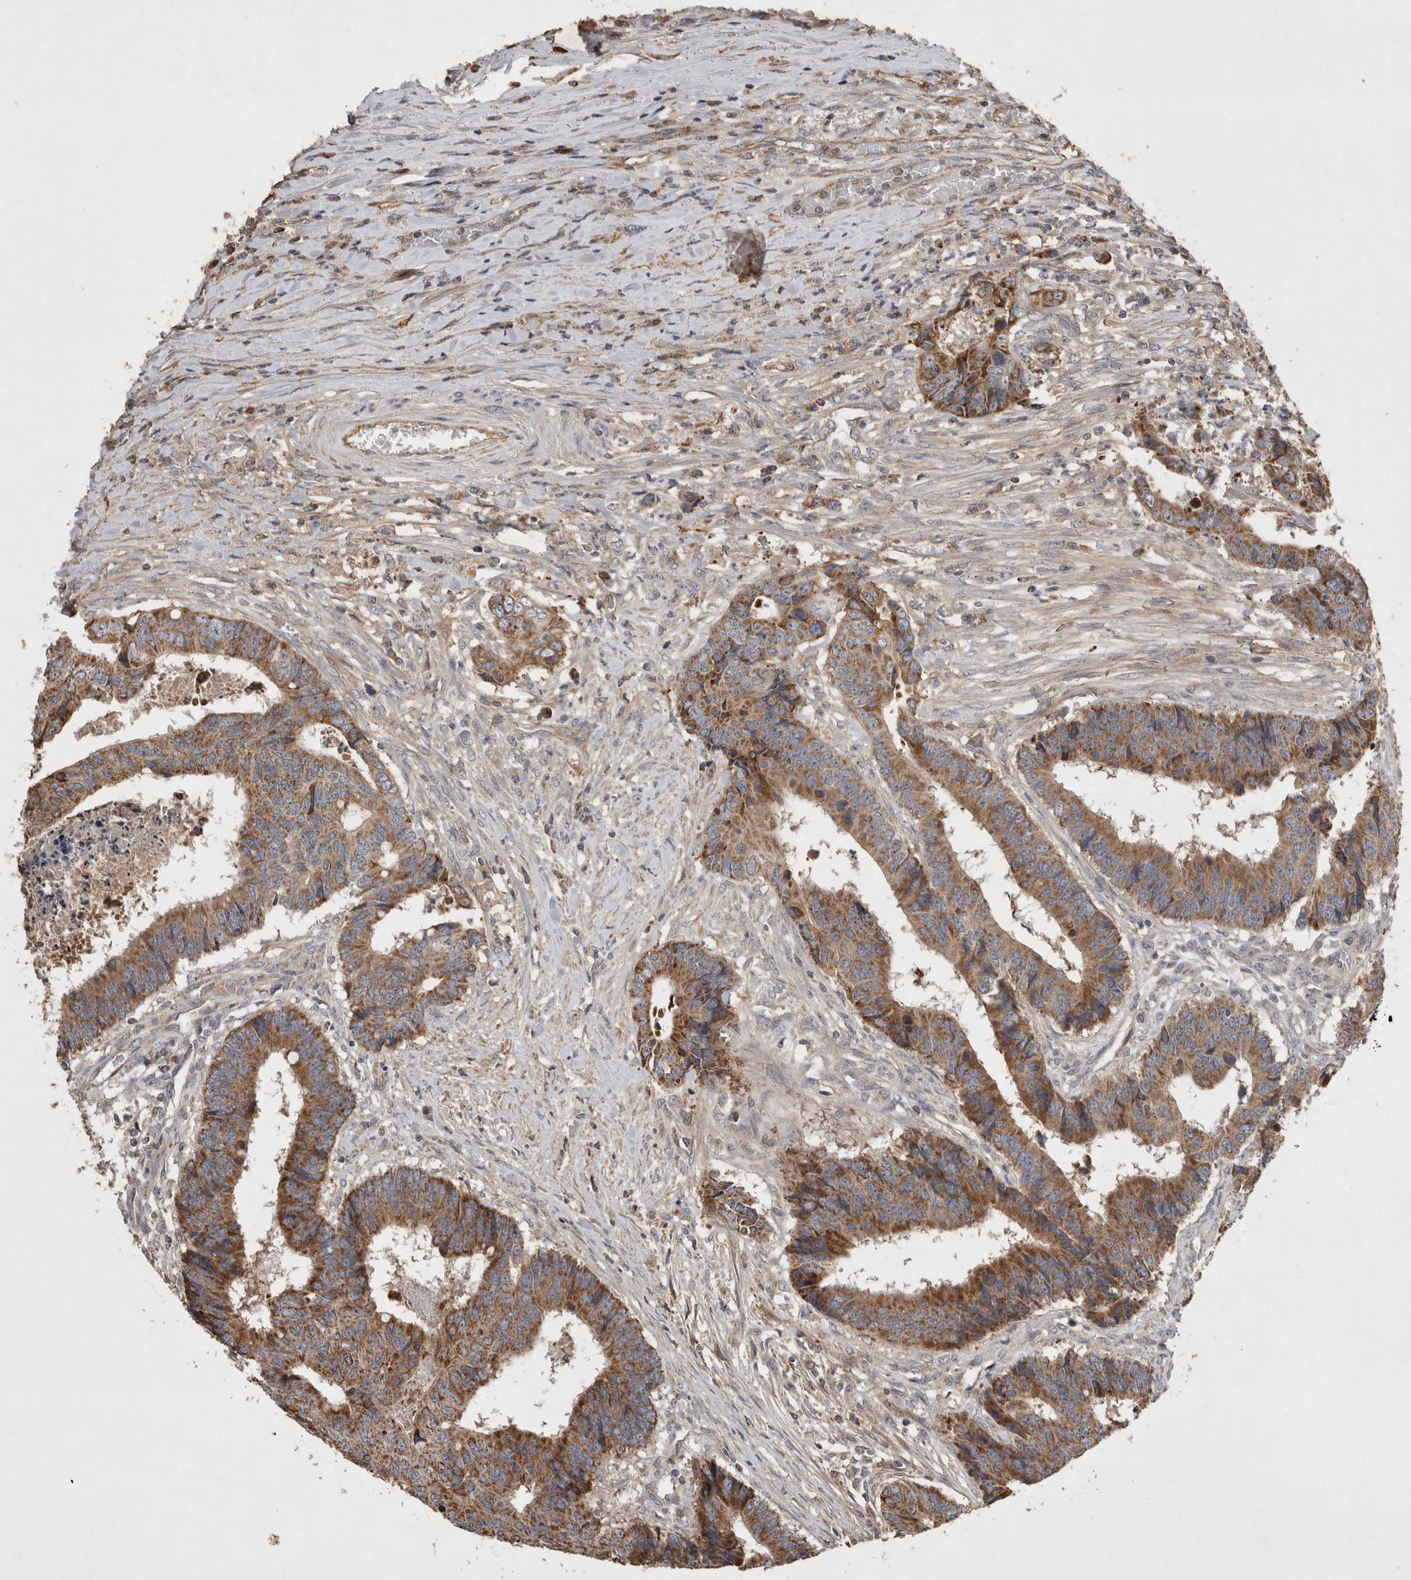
{"staining": {"intensity": "moderate", "quantity": ">75%", "location": "cytoplasmic/membranous"}, "tissue": "colorectal cancer", "cell_type": "Tumor cells", "image_type": "cancer", "snomed": [{"axis": "morphology", "description": "Adenocarcinoma, NOS"}, {"axis": "topography", "description": "Rectum"}], "caption": "Human colorectal cancer (adenocarcinoma) stained with a brown dye demonstrates moderate cytoplasmic/membranous positive positivity in about >75% of tumor cells.", "gene": "SERAC1", "patient": {"sex": "male", "age": 84}}